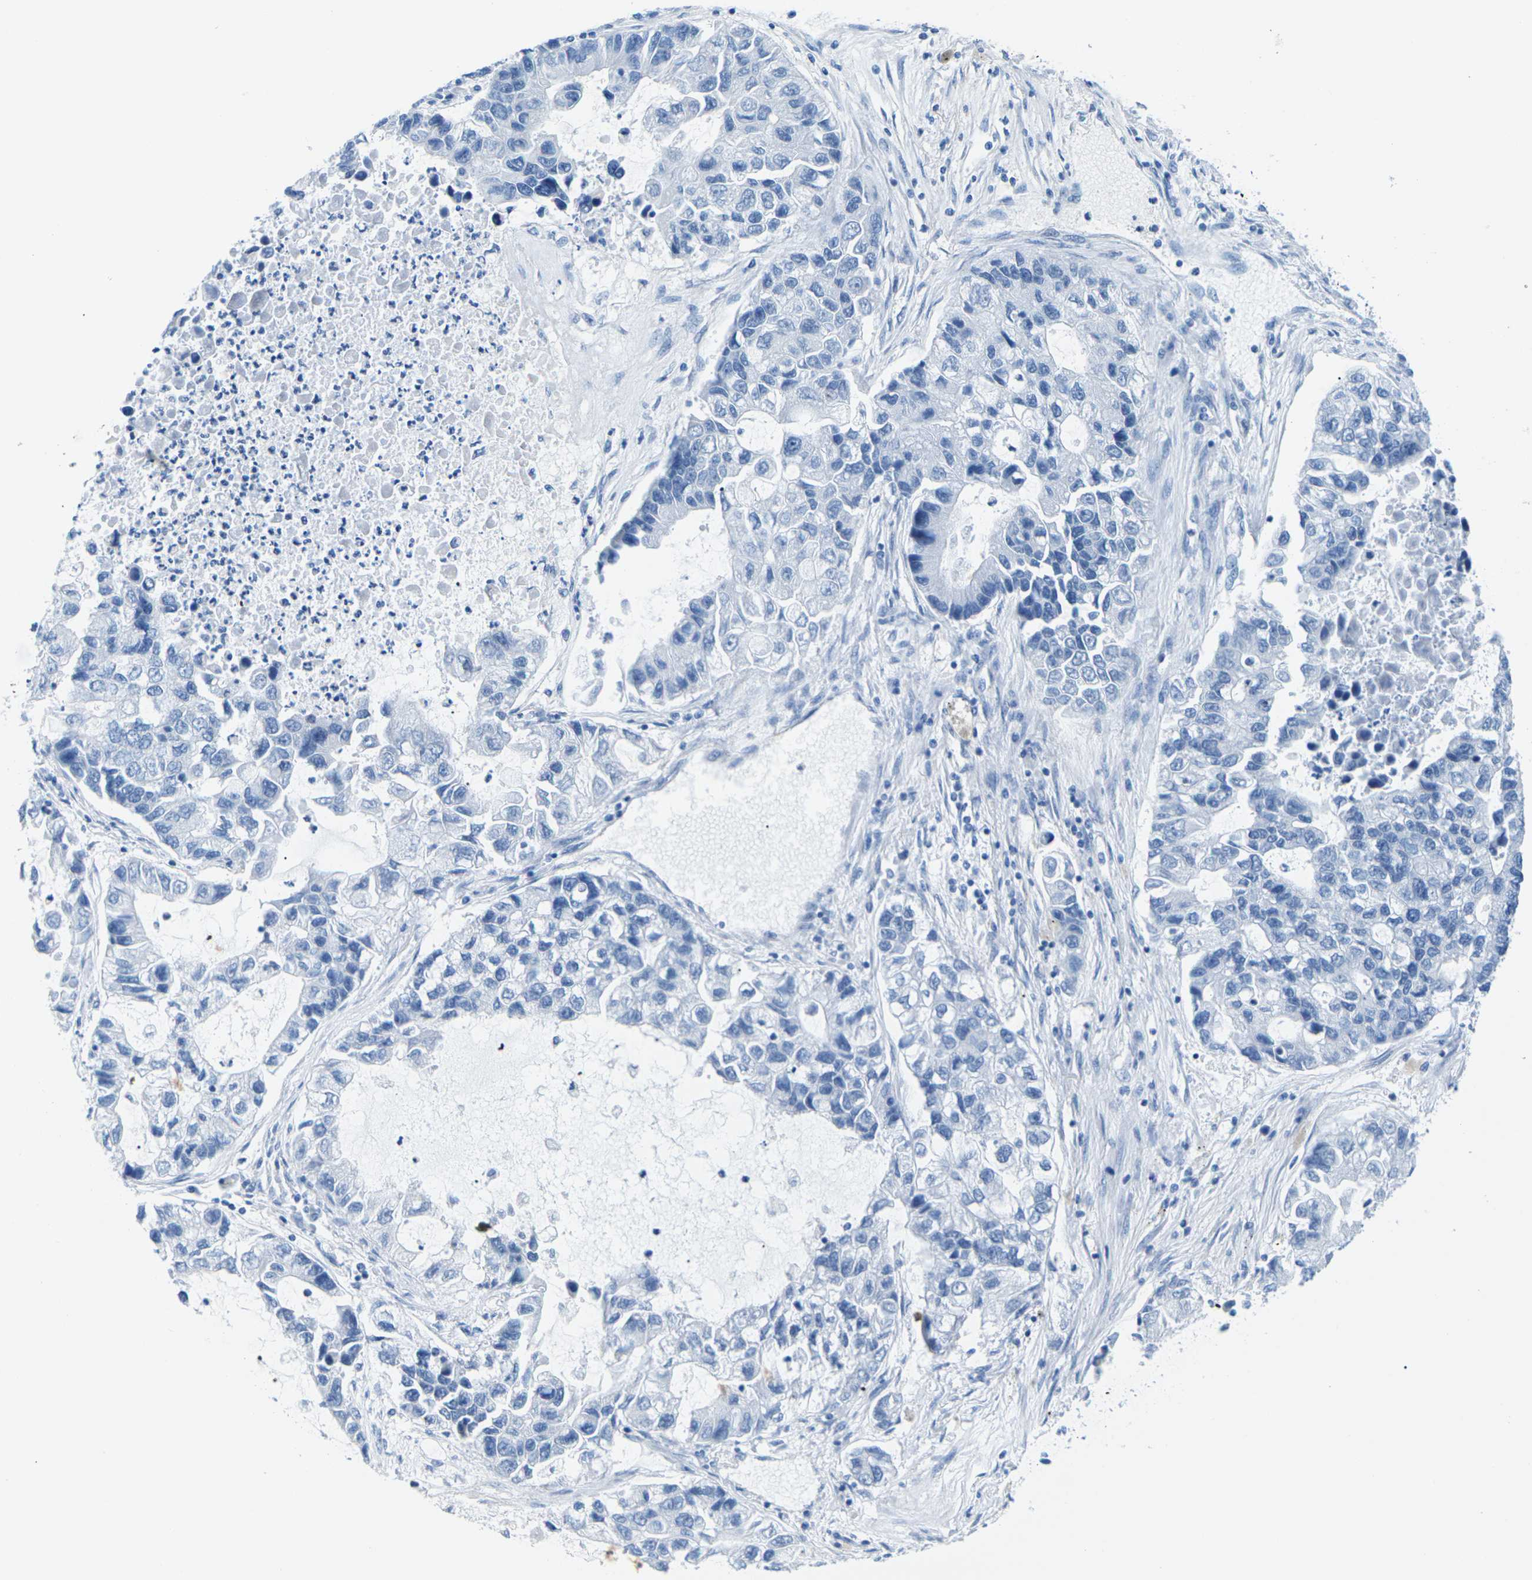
{"staining": {"intensity": "negative", "quantity": "none", "location": "none"}, "tissue": "lung cancer", "cell_type": "Tumor cells", "image_type": "cancer", "snomed": [{"axis": "morphology", "description": "Adenocarcinoma, NOS"}, {"axis": "topography", "description": "Lung"}], "caption": "DAB (3,3'-diaminobenzidine) immunohistochemical staining of human lung cancer exhibits no significant expression in tumor cells.", "gene": "SLC12A1", "patient": {"sex": "female", "age": 51}}